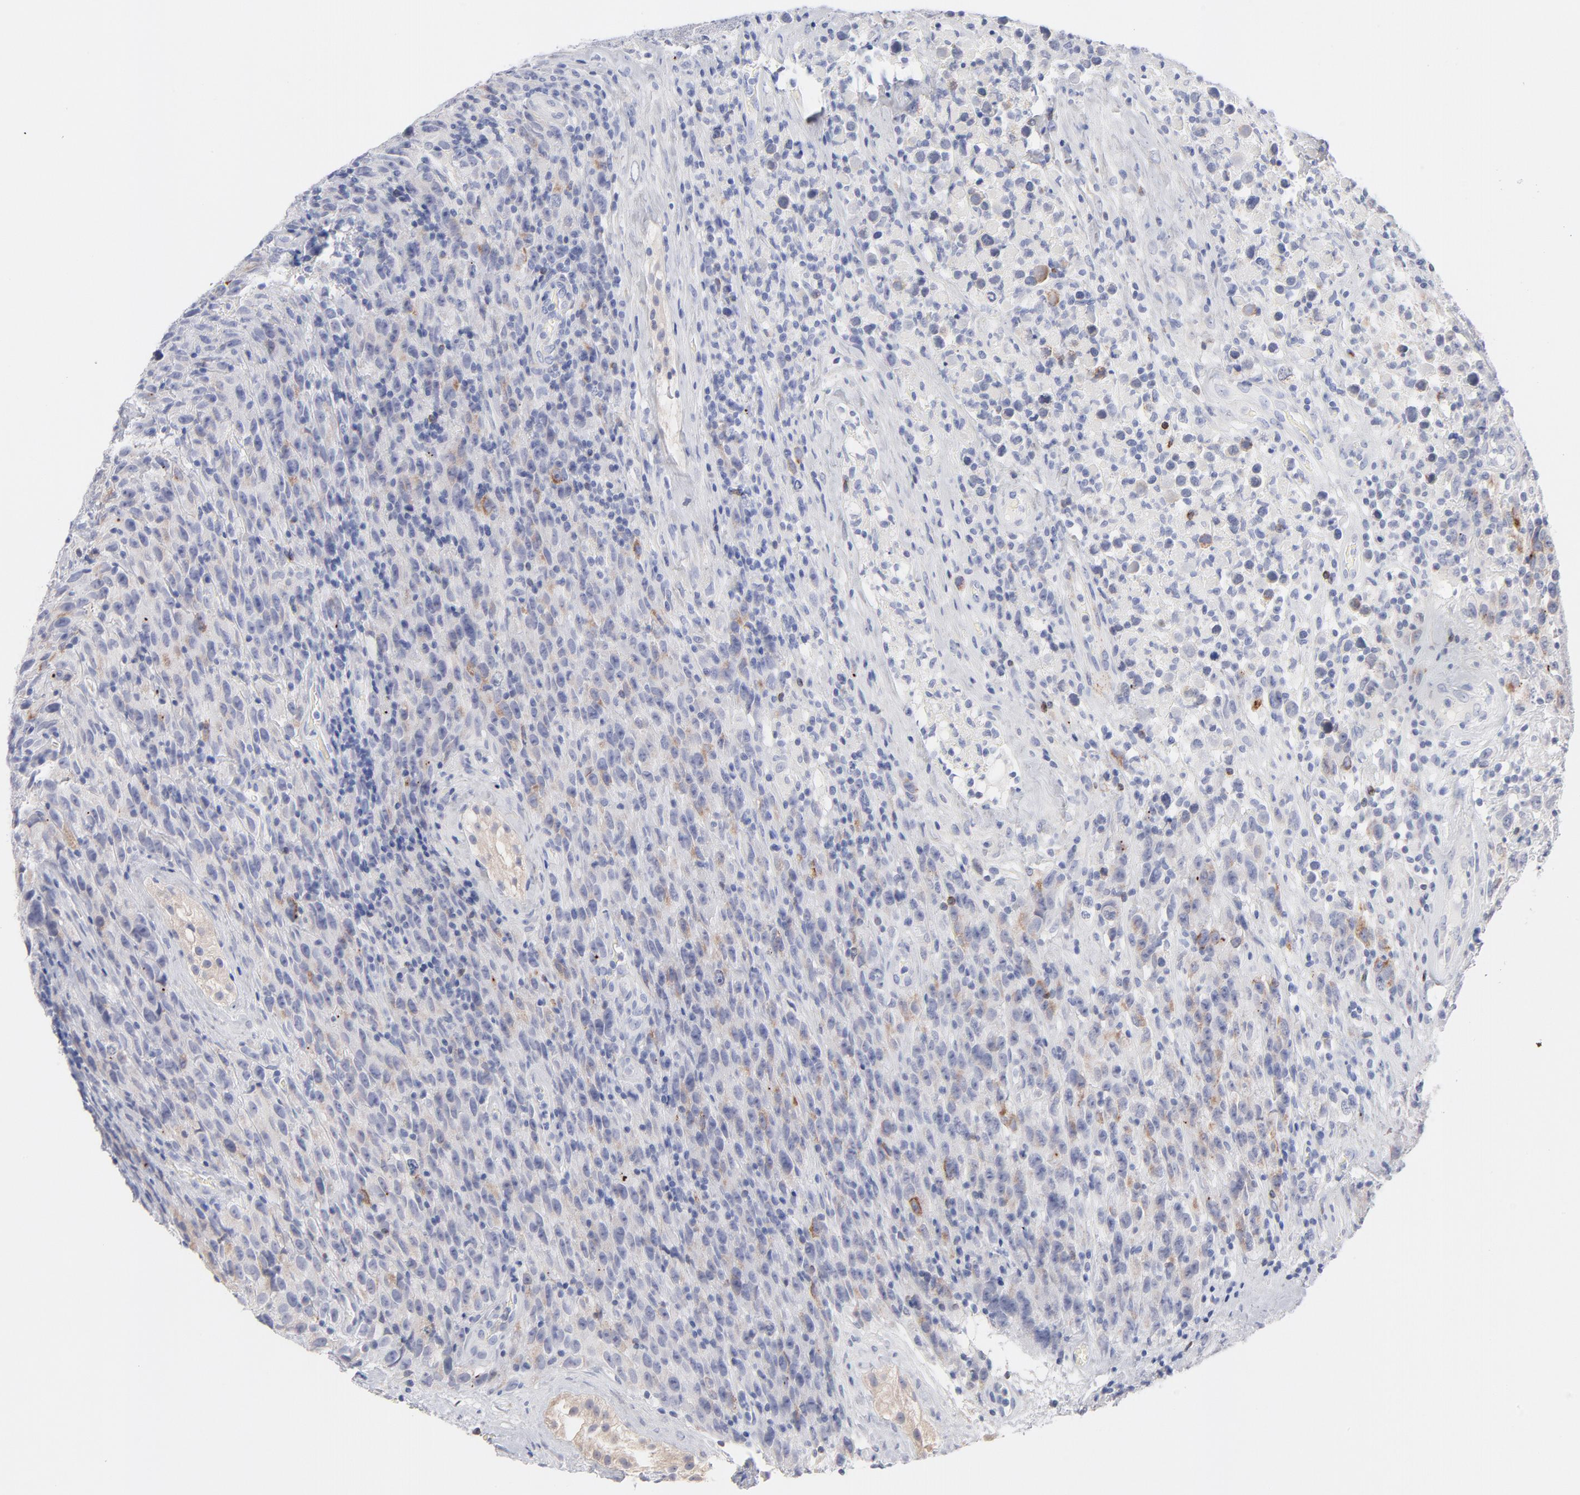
{"staining": {"intensity": "moderate", "quantity": "<25%", "location": "cytoplasmic/membranous"}, "tissue": "testis cancer", "cell_type": "Tumor cells", "image_type": "cancer", "snomed": [{"axis": "morphology", "description": "Seminoma, NOS"}, {"axis": "topography", "description": "Testis"}], "caption": "Testis cancer (seminoma) stained with DAB (3,3'-diaminobenzidine) immunohistochemistry (IHC) demonstrates low levels of moderate cytoplasmic/membranous positivity in about <25% of tumor cells.", "gene": "MID1", "patient": {"sex": "male", "age": 52}}